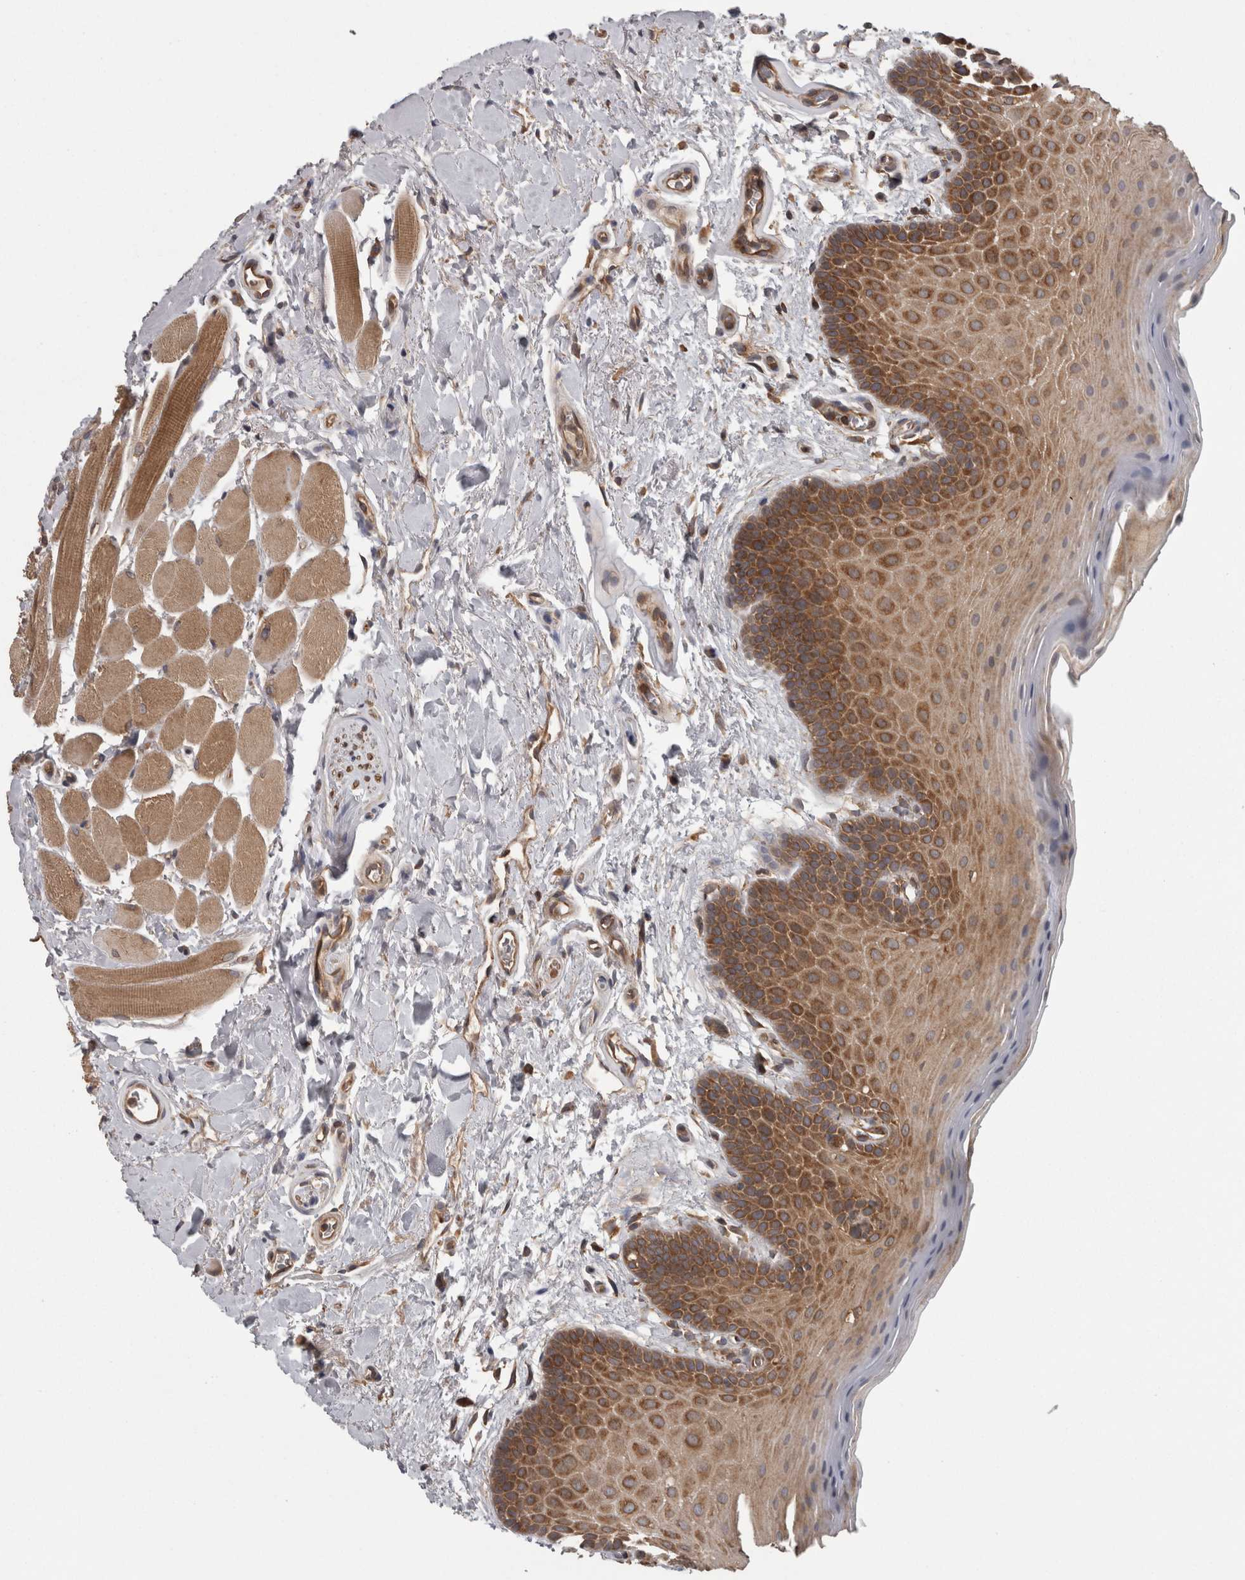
{"staining": {"intensity": "strong", "quantity": ">75%", "location": "cytoplasmic/membranous"}, "tissue": "oral mucosa", "cell_type": "Squamous epithelial cells", "image_type": "normal", "snomed": [{"axis": "morphology", "description": "Normal tissue, NOS"}, {"axis": "topography", "description": "Oral tissue"}], "caption": "IHC histopathology image of unremarkable oral mucosa: oral mucosa stained using immunohistochemistry reveals high levels of strong protein expression localized specifically in the cytoplasmic/membranous of squamous epithelial cells, appearing as a cytoplasmic/membranous brown color.", "gene": "SMCR8", "patient": {"sex": "male", "age": 62}}